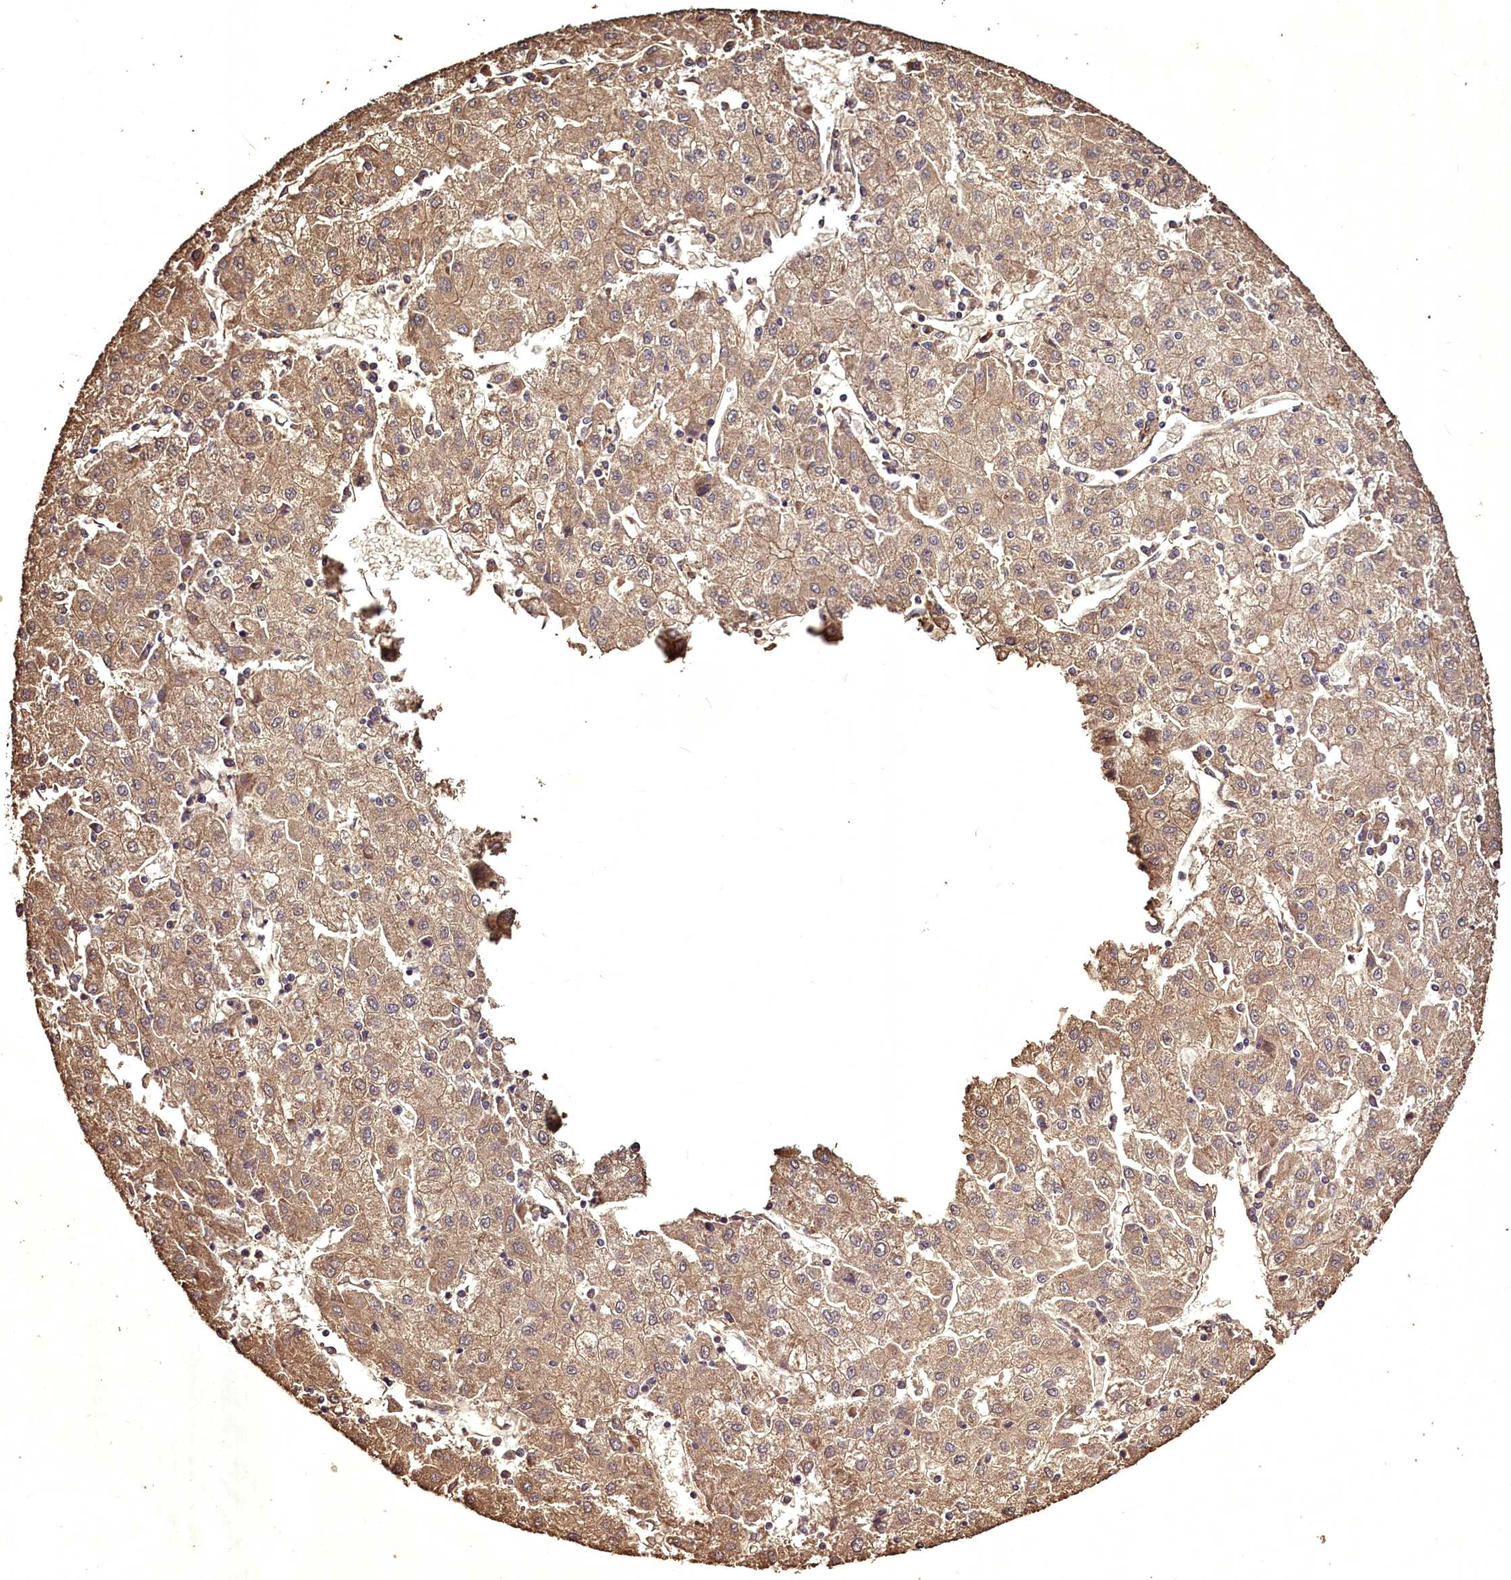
{"staining": {"intensity": "weak", "quantity": ">75%", "location": "cytoplasmic/membranous"}, "tissue": "liver cancer", "cell_type": "Tumor cells", "image_type": "cancer", "snomed": [{"axis": "morphology", "description": "Carcinoma, Hepatocellular, NOS"}, {"axis": "topography", "description": "Liver"}], "caption": "This is an image of immunohistochemistry staining of liver hepatocellular carcinoma, which shows weak positivity in the cytoplasmic/membranous of tumor cells.", "gene": "VPS51", "patient": {"sex": "male", "age": 72}}